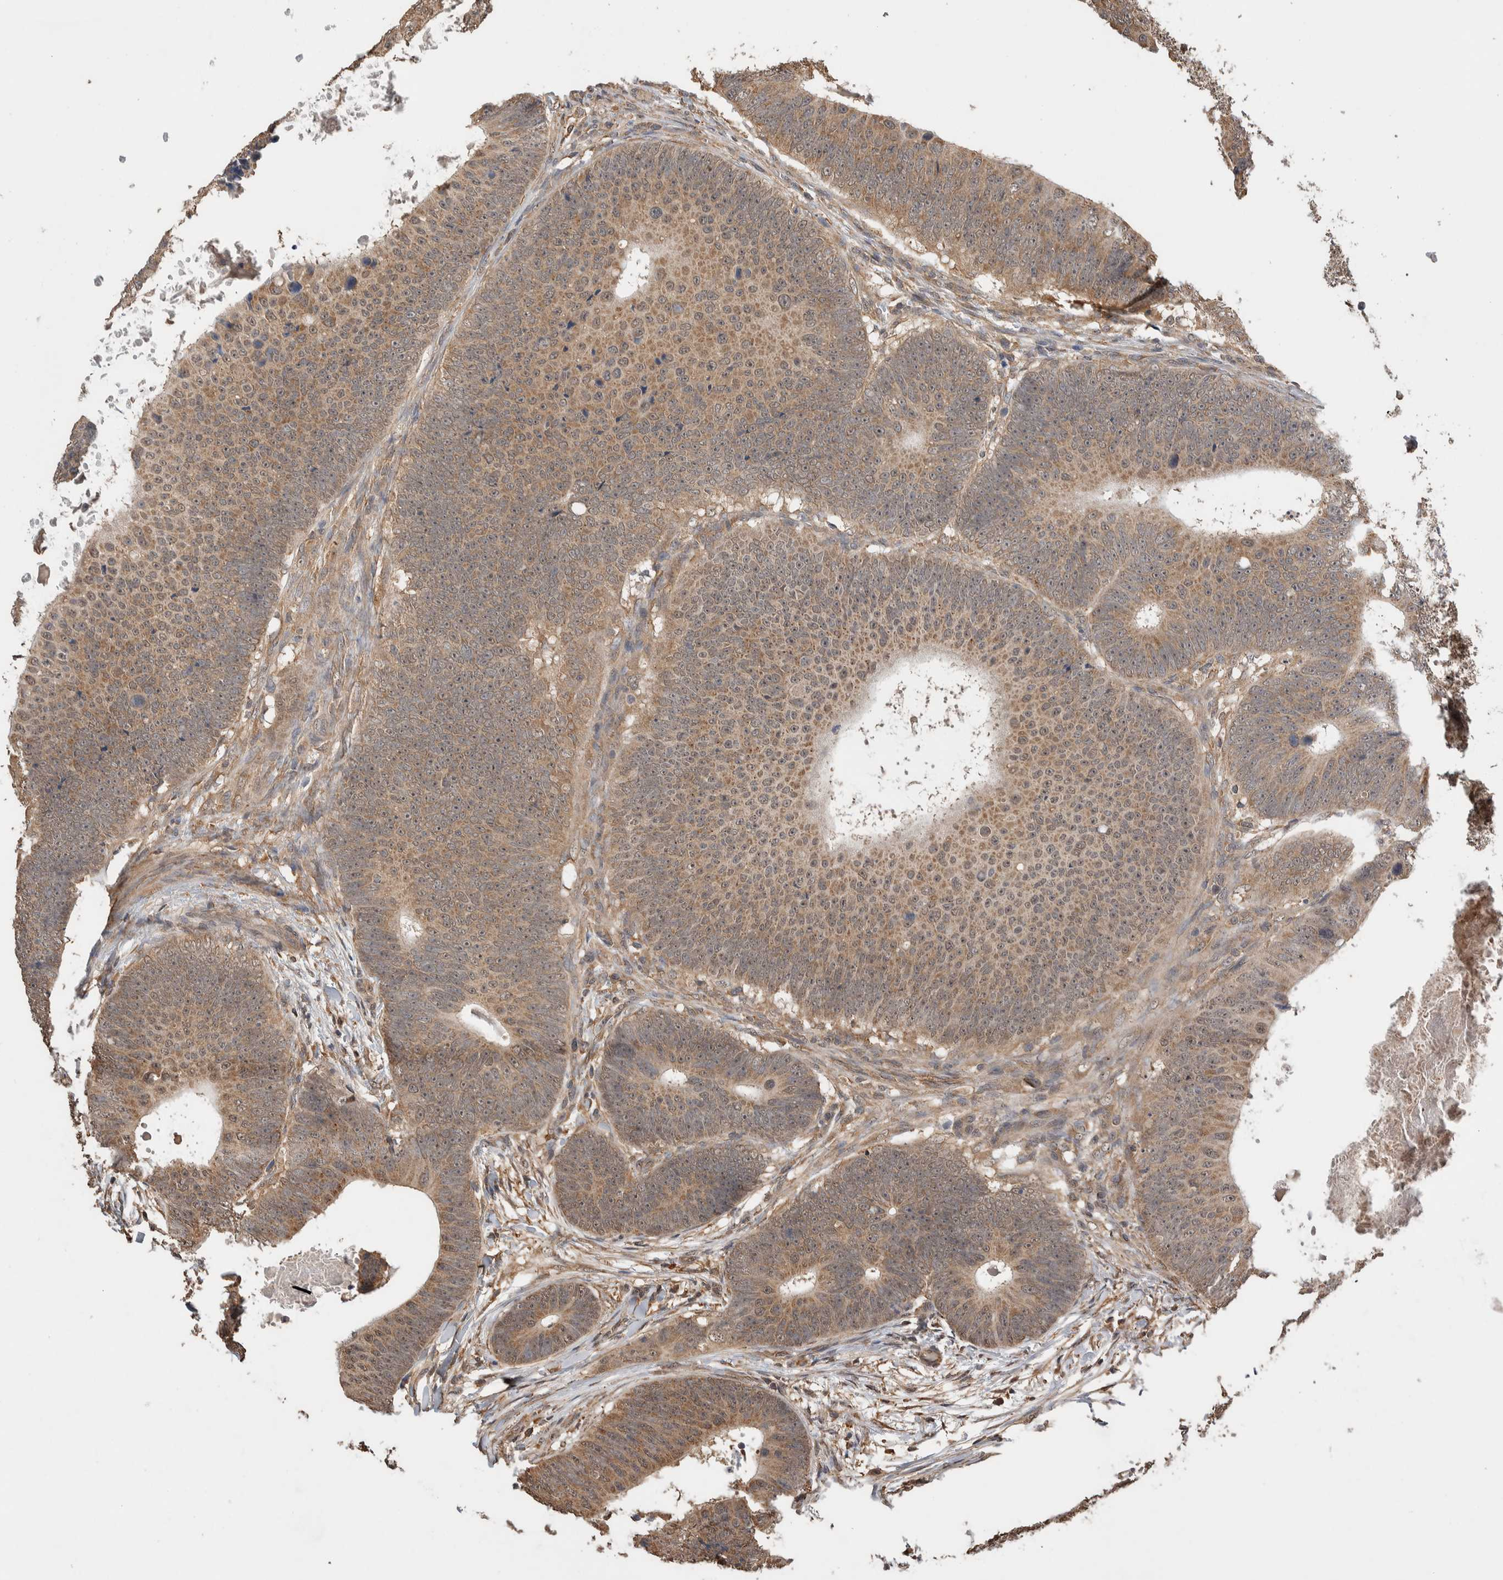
{"staining": {"intensity": "moderate", "quantity": ">75%", "location": "cytoplasmic/membranous"}, "tissue": "colorectal cancer", "cell_type": "Tumor cells", "image_type": "cancer", "snomed": [{"axis": "morphology", "description": "Adenocarcinoma, NOS"}, {"axis": "topography", "description": "Colon"}], "caption": "Colorectal adenocarcinoma stained for a protein reveals moderate cytoplasmic/membranous positivity in tumor cells.", "gene": "DVL2", "patient": {"sex": "male", "age": 56}}